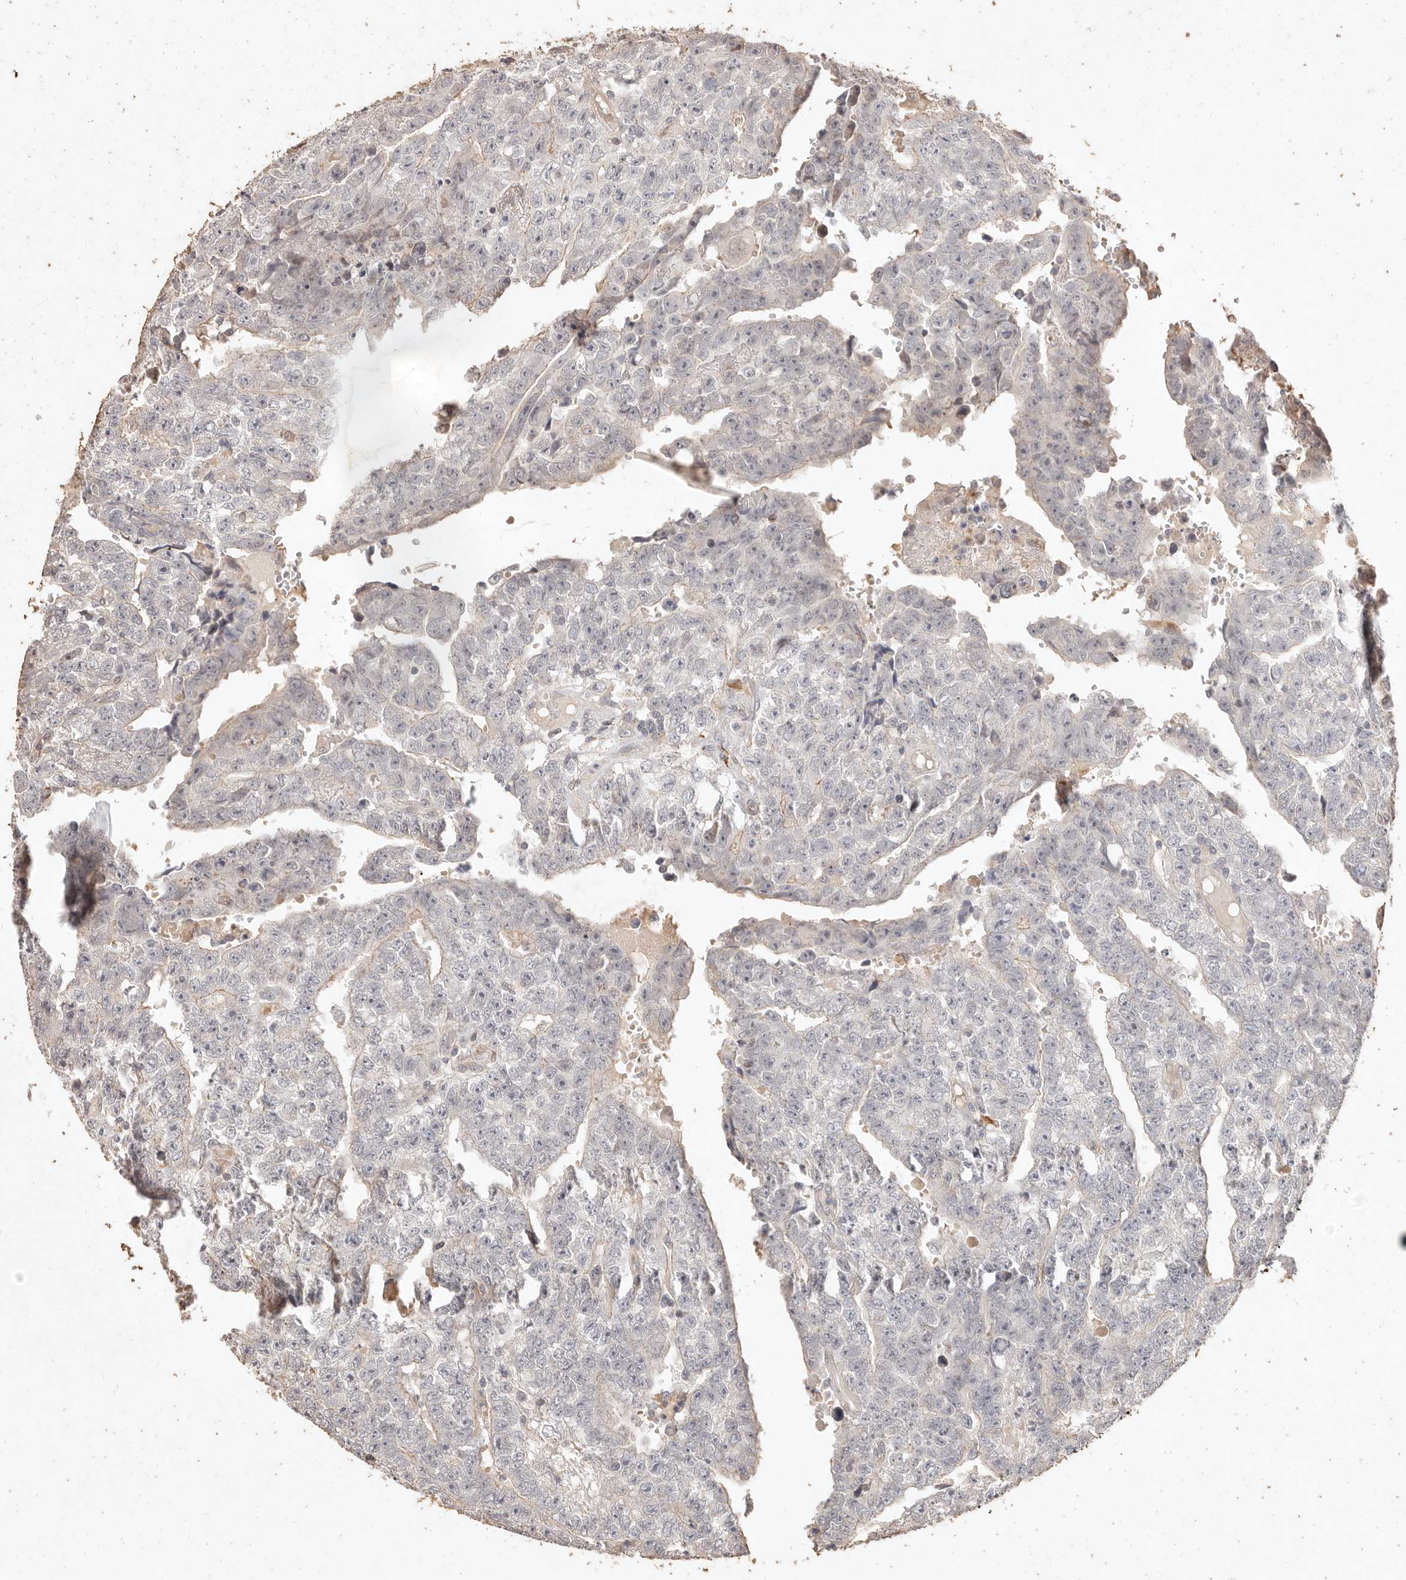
{"staining": {"intensity": "negative", "quantity": "none", "location": "none"}, "tissue": "testis cancer", "cell_type": "Tumor cells", "image_type": "cancer", "snomed": [{"axis": "morphology", "description": "Carcinoma, Embryonal, NOS"}, {"axis": "topography", "description": "Testis"}], "caption": "The histopathology image exhibits no significant positivity in tumor cells of testis embryonal carcinoma.", "gene": "KIF9", "patient": {"sex": "male", "age": 25}}